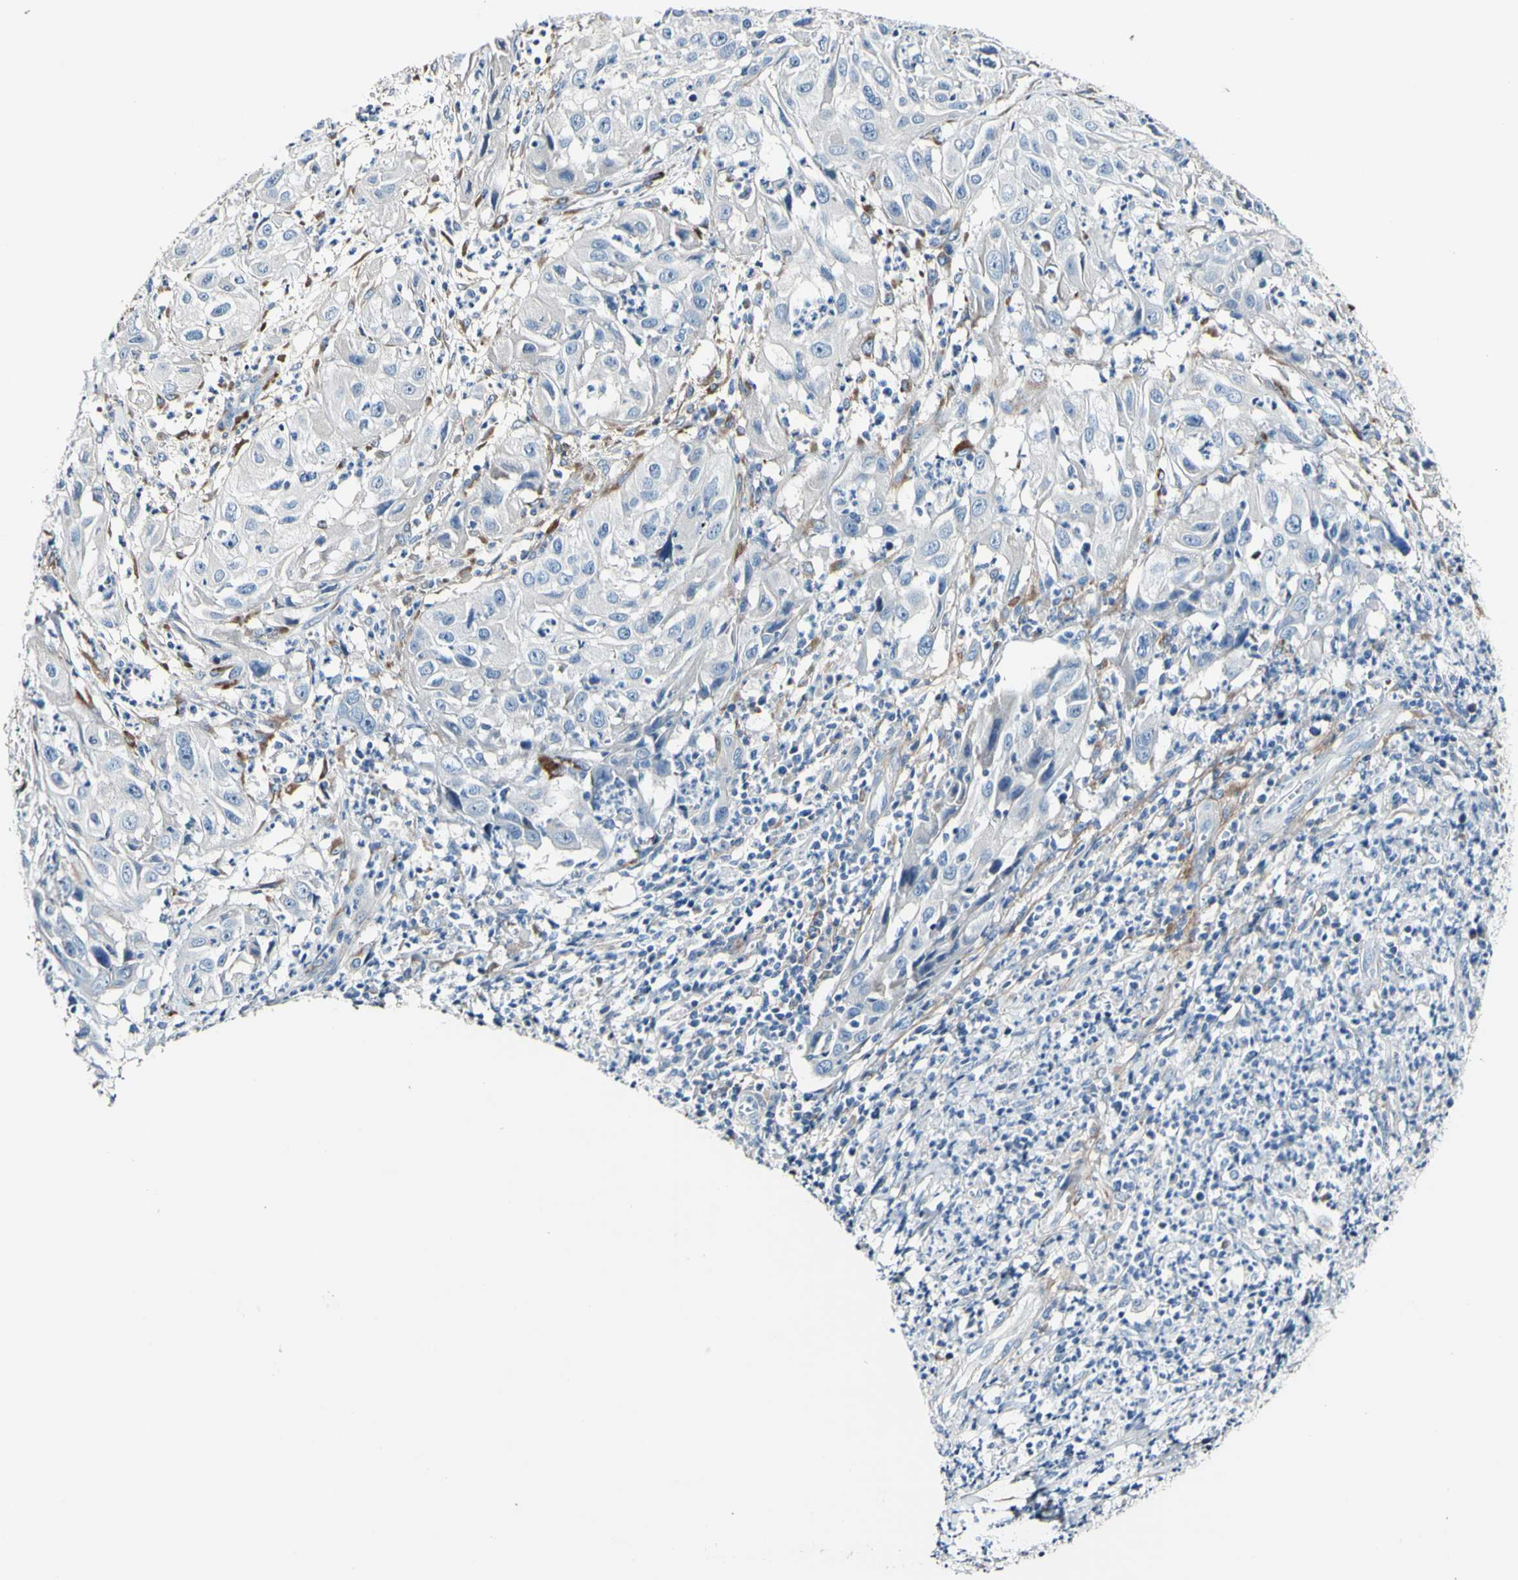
{"staining": {"intensity": "negative", "quantity": "none", "location": "none"}, "tissue": "cervical cancer", "cell_type": "Tumor cells", "image_type": "cancer", "snomed": [{"axis": "morphology", "description": "Squamous cell carcinoma, NOS"}, {"axis": "topography", "description": "Cervix"}], "caption": "This is a micrograph of immunohistochemistry staining of cervical squamous cell carcinoma, which shows no expression in tumor cells.", "gene": "COL6A3", "patient": {"sex": "female", "age": 32}}